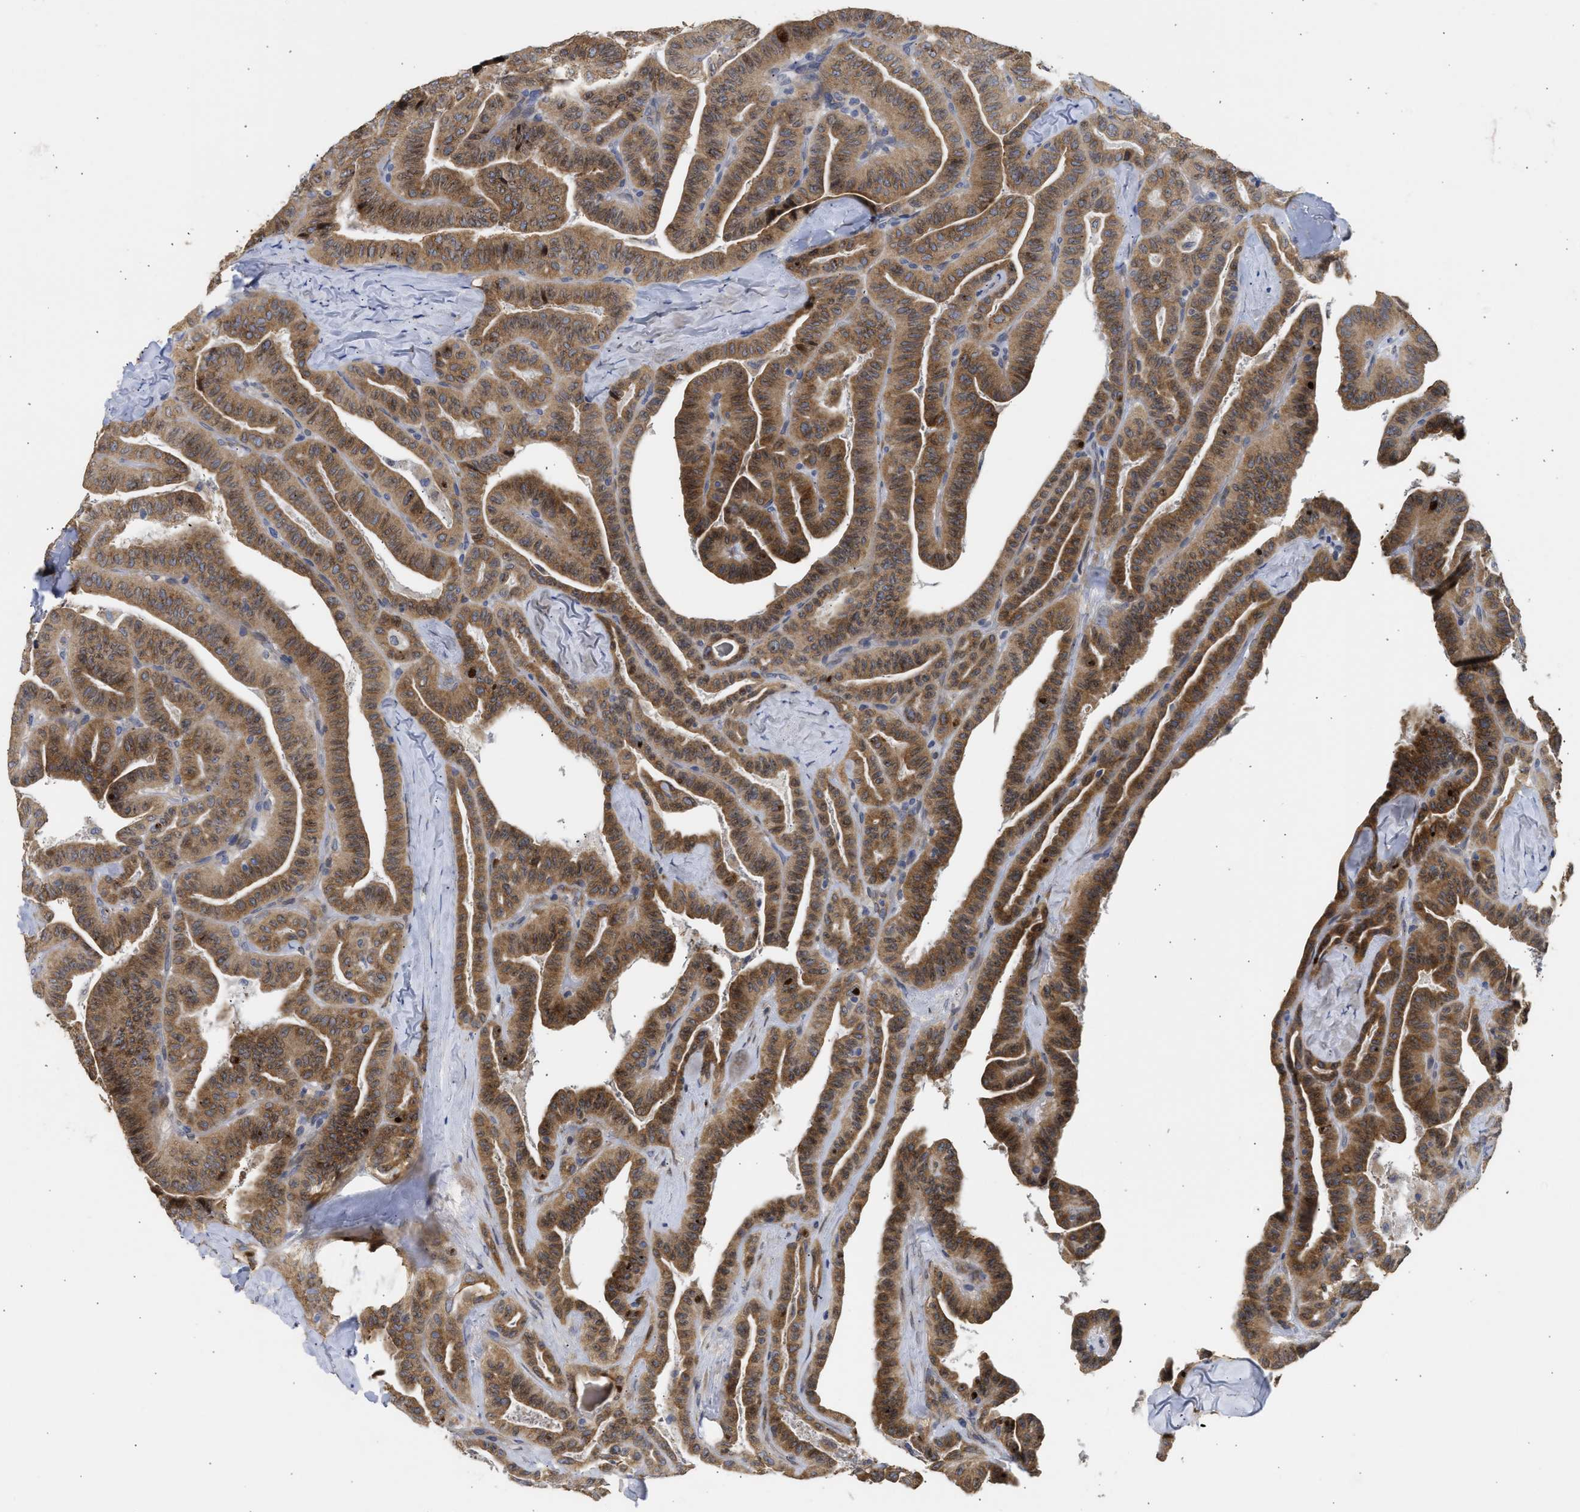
{"staining": {"intensity": "moderate", "quantity": ">75%", "location": "cytoplasmic/membranous"}, "tissue": "thyroid cancer", "cell_type": "Tumor cells", "image_type": "cancer", "snomed": [{"axis": "morphology", "description": "Papillary adenocarcinoma, NOS"}, {"axis": "topography", "description": "Thyroid gland"}], "caption": "Thyroid cancer (papillary adenocarcinoma) was stained to show a protein in brown. There is medium levels of moderate cytoplasmic/membranous staining in approximately >75% of tumor cells.", "gene": "TMED1", "patient": {"sex": "male", "age": 77}}